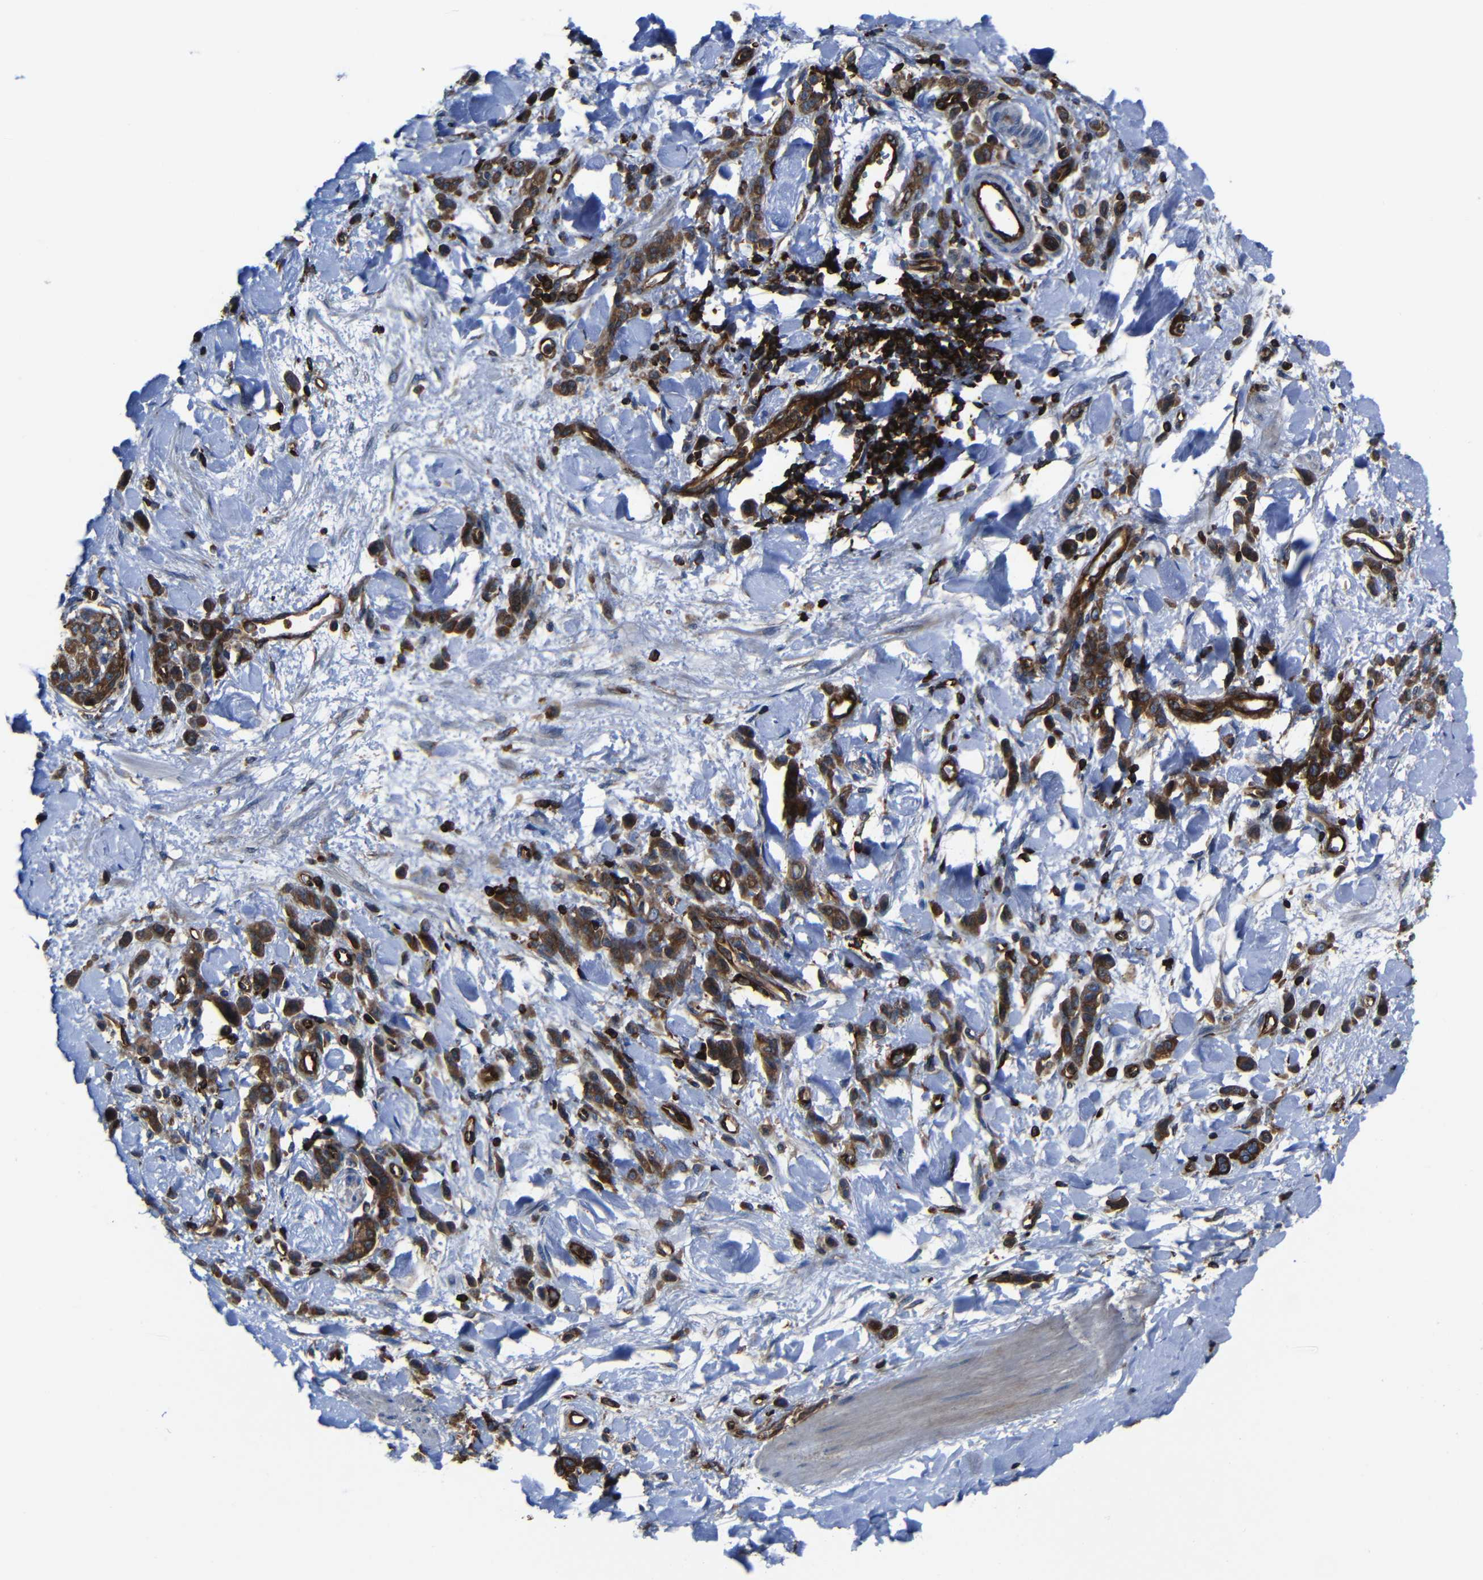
{"staining": {"intensity": "strong", "quantity": ">75%", "location": "cytoplasmic/membranous"}, "tissue": "stomach cancer", "cell_type": "Tumor cells", "image_type": "cancer", "snomed": [{"axis": "morphology", "description": "Normal tissue, NOS"}, {"axis": "morphology", "description": "Adenocarcinoma, NOS"}, {"axis": "topography", "description": "Stomach"}], "caption": "Protein staining of stomach cancer tissue shows strong cytoplasmic/membranous expression in approximately >75% of tumor cells. The protein is shown in brown color, while the nuclei are stained blue.", "gene": "ARHGEF1", "patient": {"sex": "male", "age": 82}}